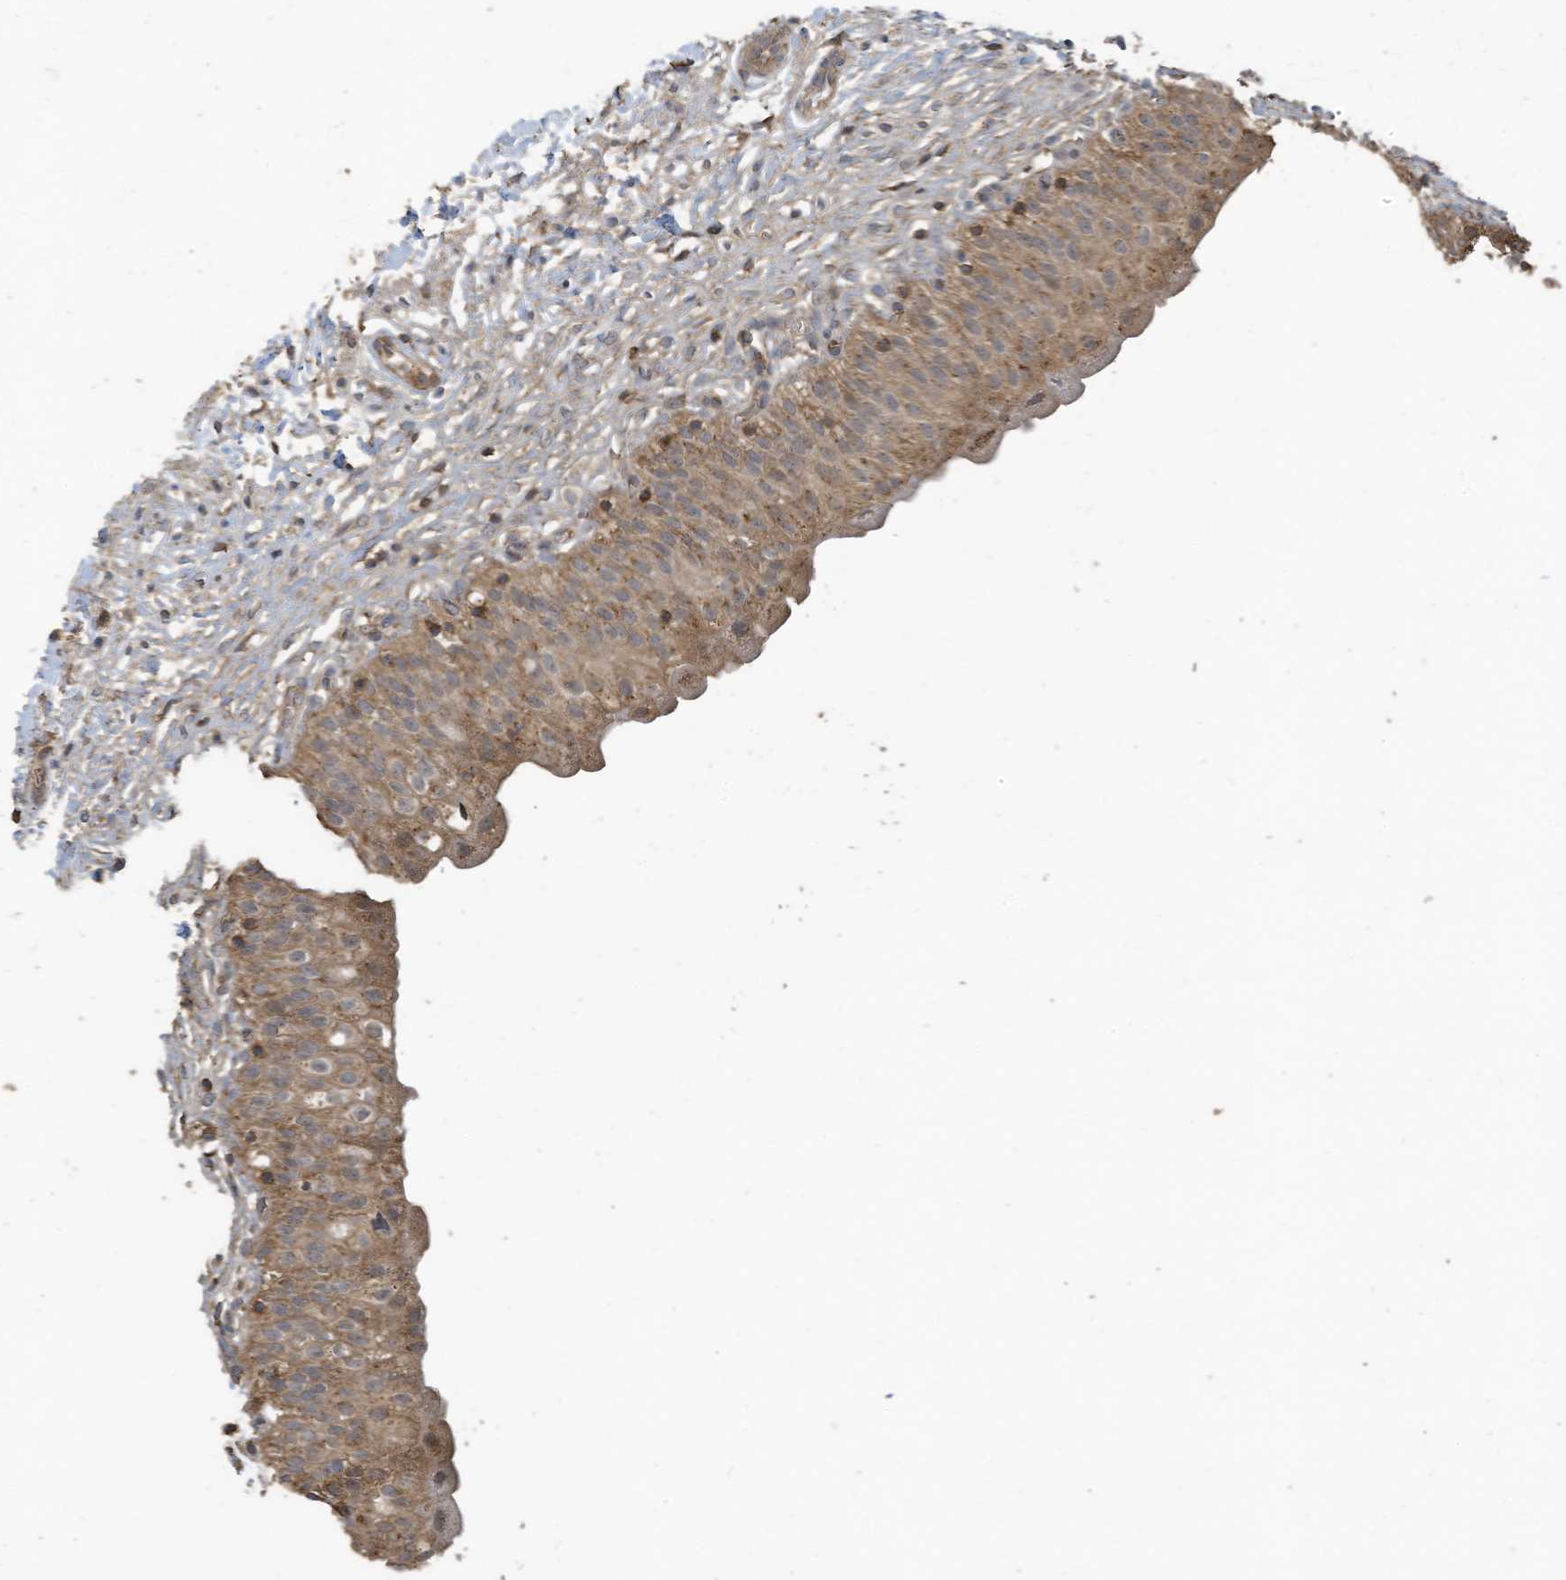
{"staining": {"intensity": "moderate", "quantity": ">75%", "location": "cytoplasmic/membranous"}, "tissue": "urinary bladder", "cell_type": "Urothelial cells", "image_type": "normal", "snomed": [{"axis": "morphology", "description": "Normal tissue, NOS"}, {"axis": "topography", "description": "Urinary bladder"}], "caption": "Urothelial cells display medium levels of moderate cytoplasmic/membranous expression in about >75% of cells in unremarkable urinary bladder.", "gene": "COX10", "patient": {"sex": "male", "age": 55}}